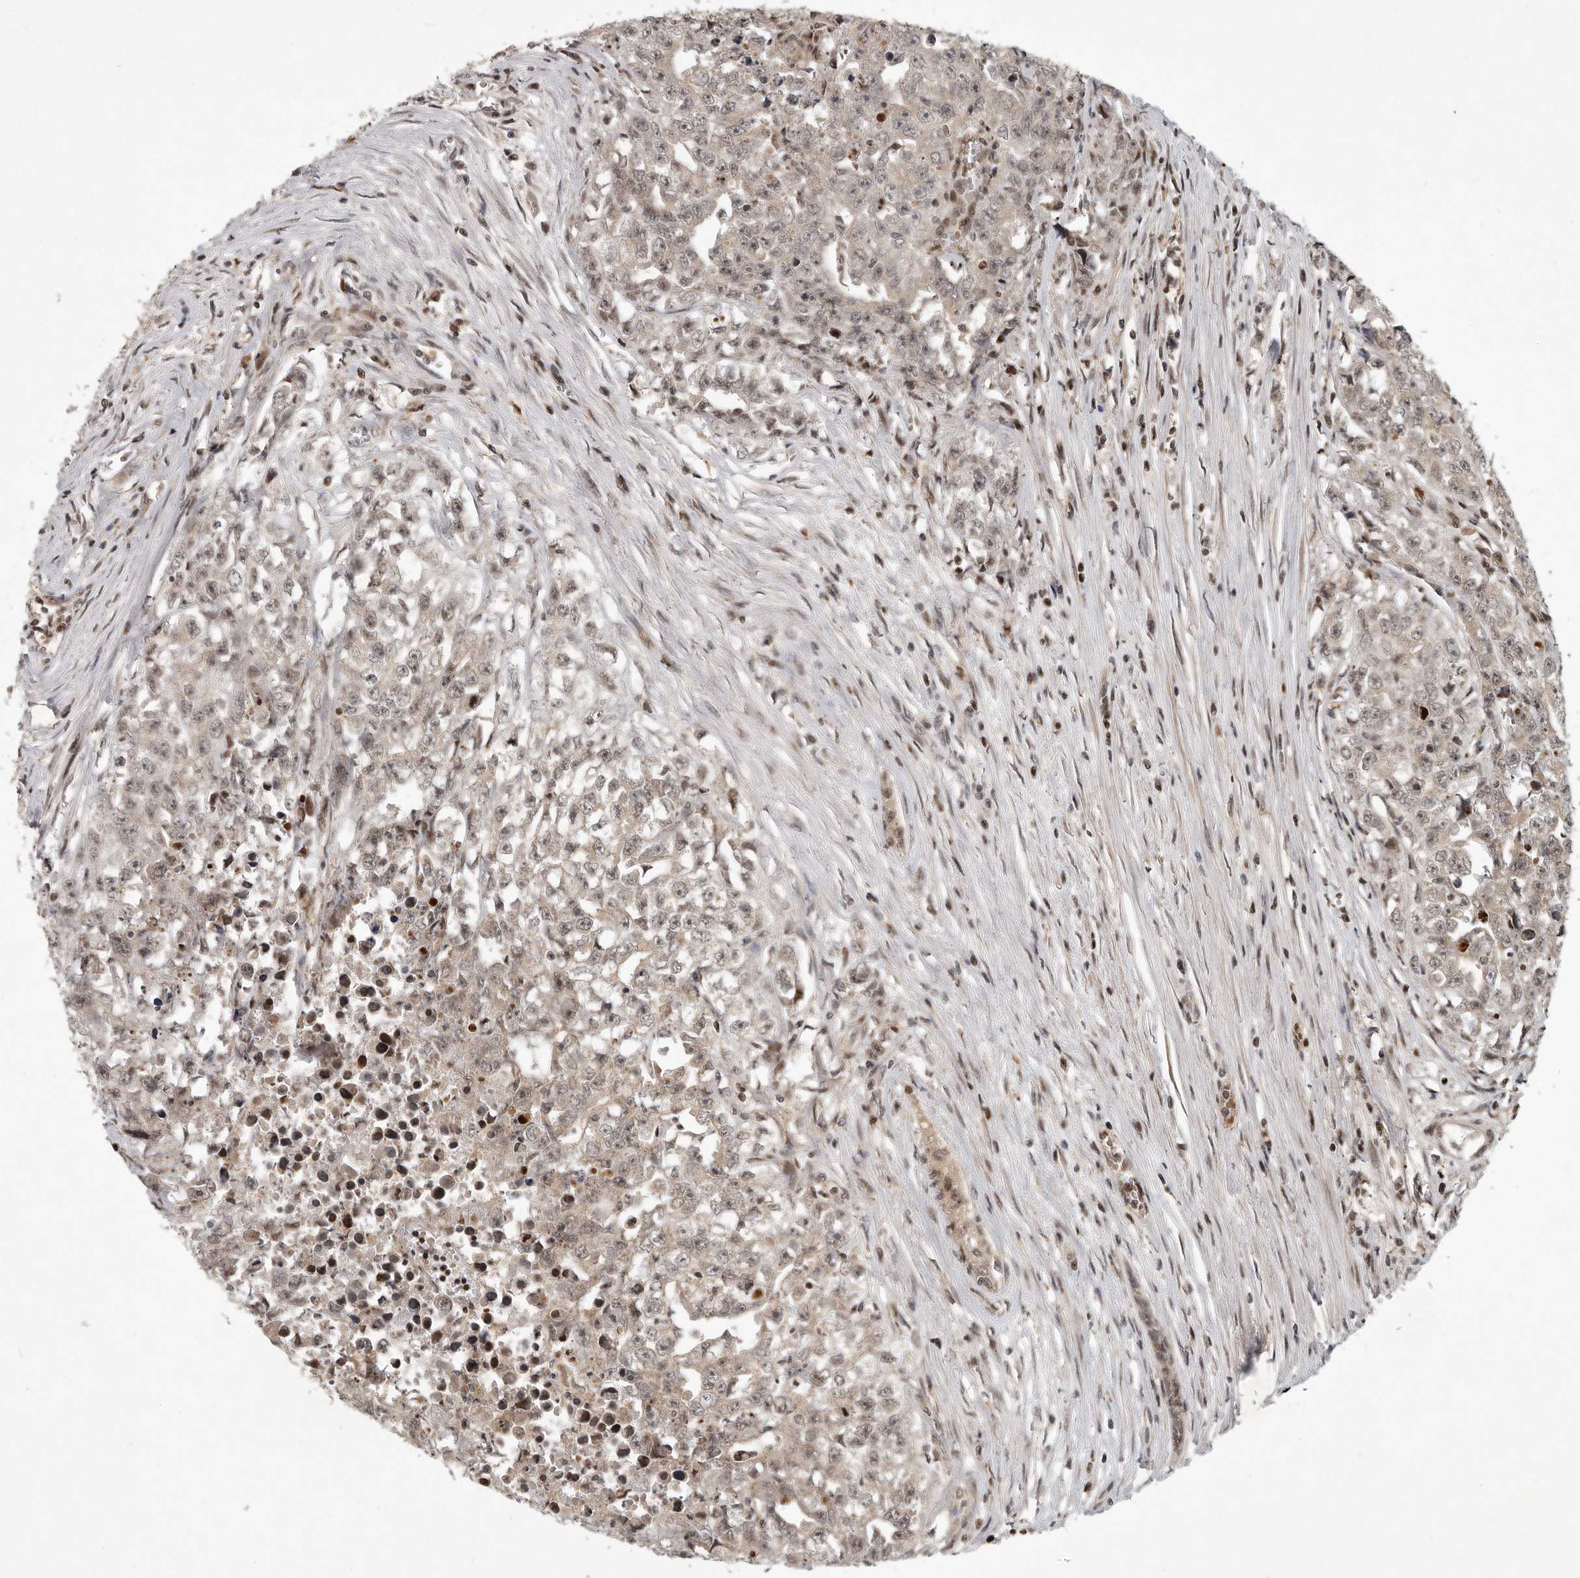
{"staining": {"intensity": "weak", "quantity": ">75%", "location": "nuclear"}, "tissue": "testis cancer", "cell_type": "Tumor cells", "image_type": "cancer", "snomed": [{"axis": "morphology", "description": "Seminoma, NOS"}, {"axis": "morphology", "description": "Carcinoma, Embryonal, NOS"}, {"axis": "topography", "description": "Testis"}], "caption": "Testis cancer stained with a protein marker exhibits weak staining in tumor cells.", "gene": "RABIF", "patient": {"sex": "male", "age": 43}}